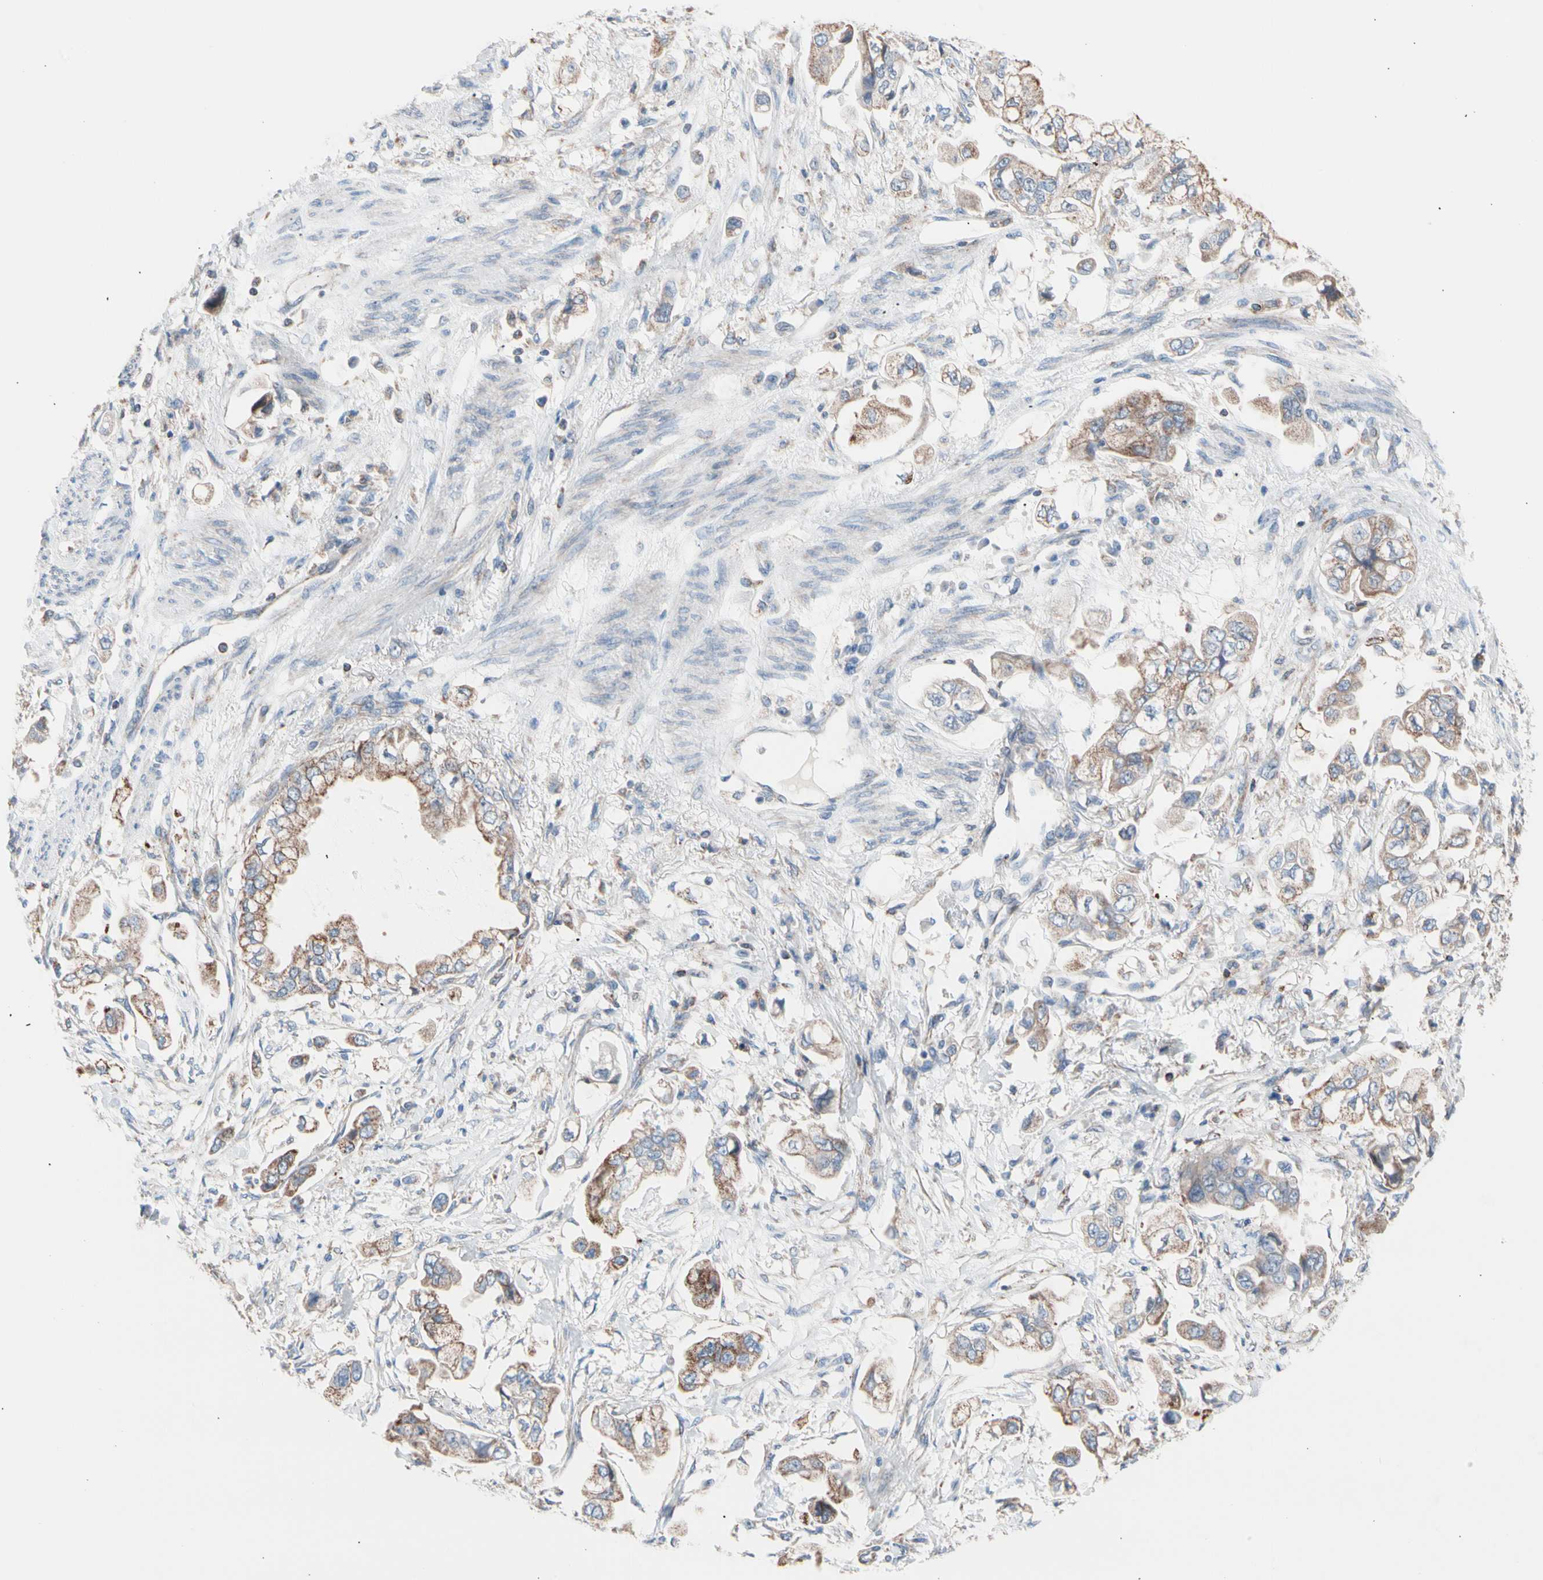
{"staining": {"intensity": "moderate", "quantity": ">75%", "location": "cytoplasmic/membranous"}, "tissue": "stomach cancer", "cell_type": "Tumor cells", "image_type": "cancer", "snomed": [{"axis": "morphology", "description": "Adenocarcinoma, NOS"}, {"axis": "topography", "description": "Stomach"}], "caption": "Human stomach cancer (adenocarcinoma) stained with a brown dye demonstrates moderate cytoplasmic/membranous positive positivity in approximately >75% of tumor cells.", "gene": "HK1", "patient": {"sex": "male", "age": 62}}